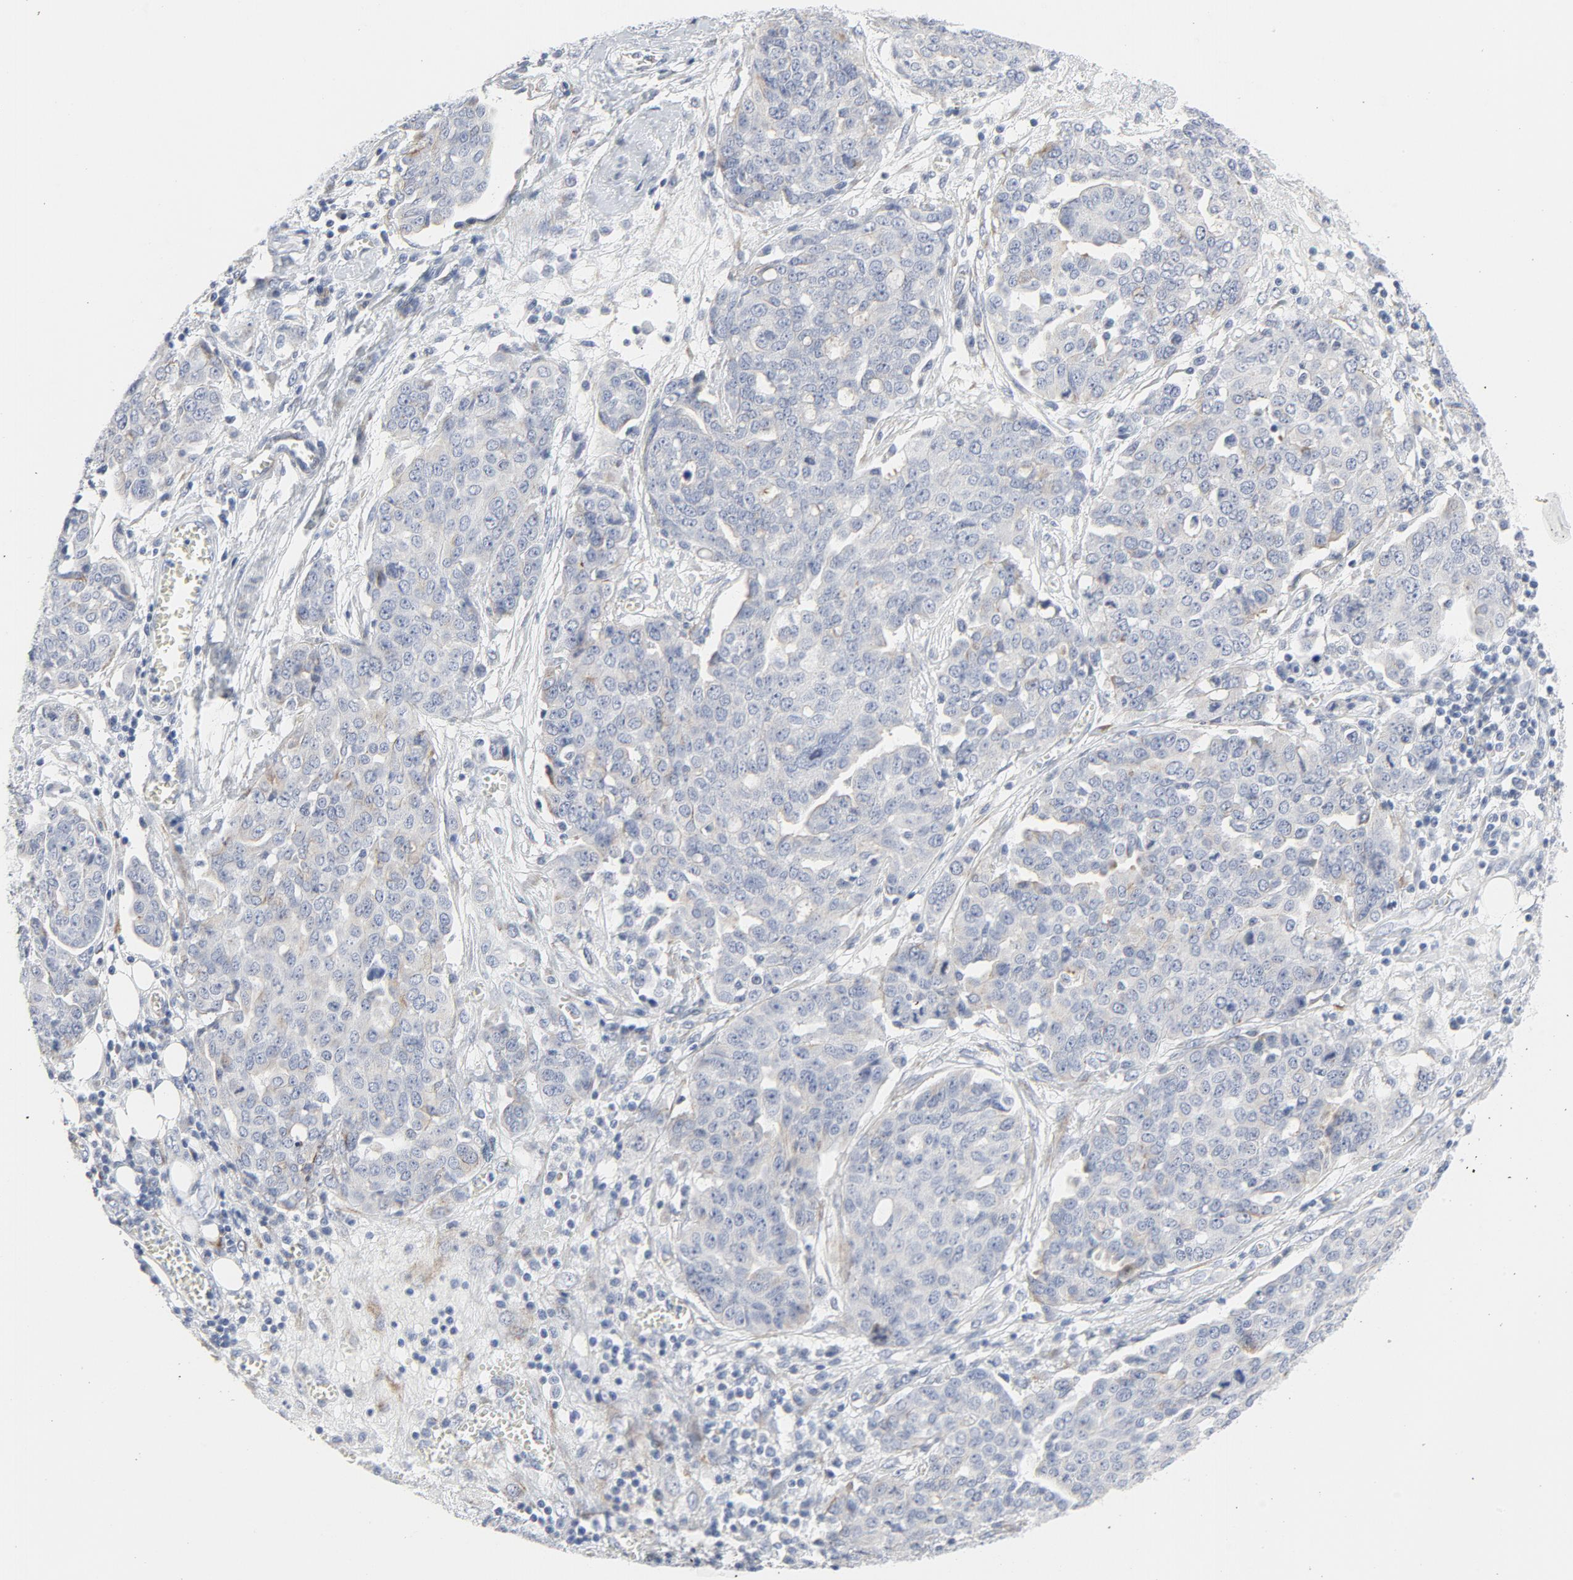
{"staining": {"intensity": "negative", "quantity": "none", "location": "none"}, "tissue": "ovarian cancer", "cell_type": "Tumor cells", "image_type": "cancer", "snomed": [{"axis": "morphology", "description": "Cystadenocarcinoma, serous, NOS"}, {"axis": "topography", "description": "Soft tissue"}, {"axis": "topography", "description": "Ovary"}], "caption": "Tumor cells are negative for brown protein staining in ovarian cancer.", "gene": "TUBB1", "patient": {"sex": "female", "age": 57}}